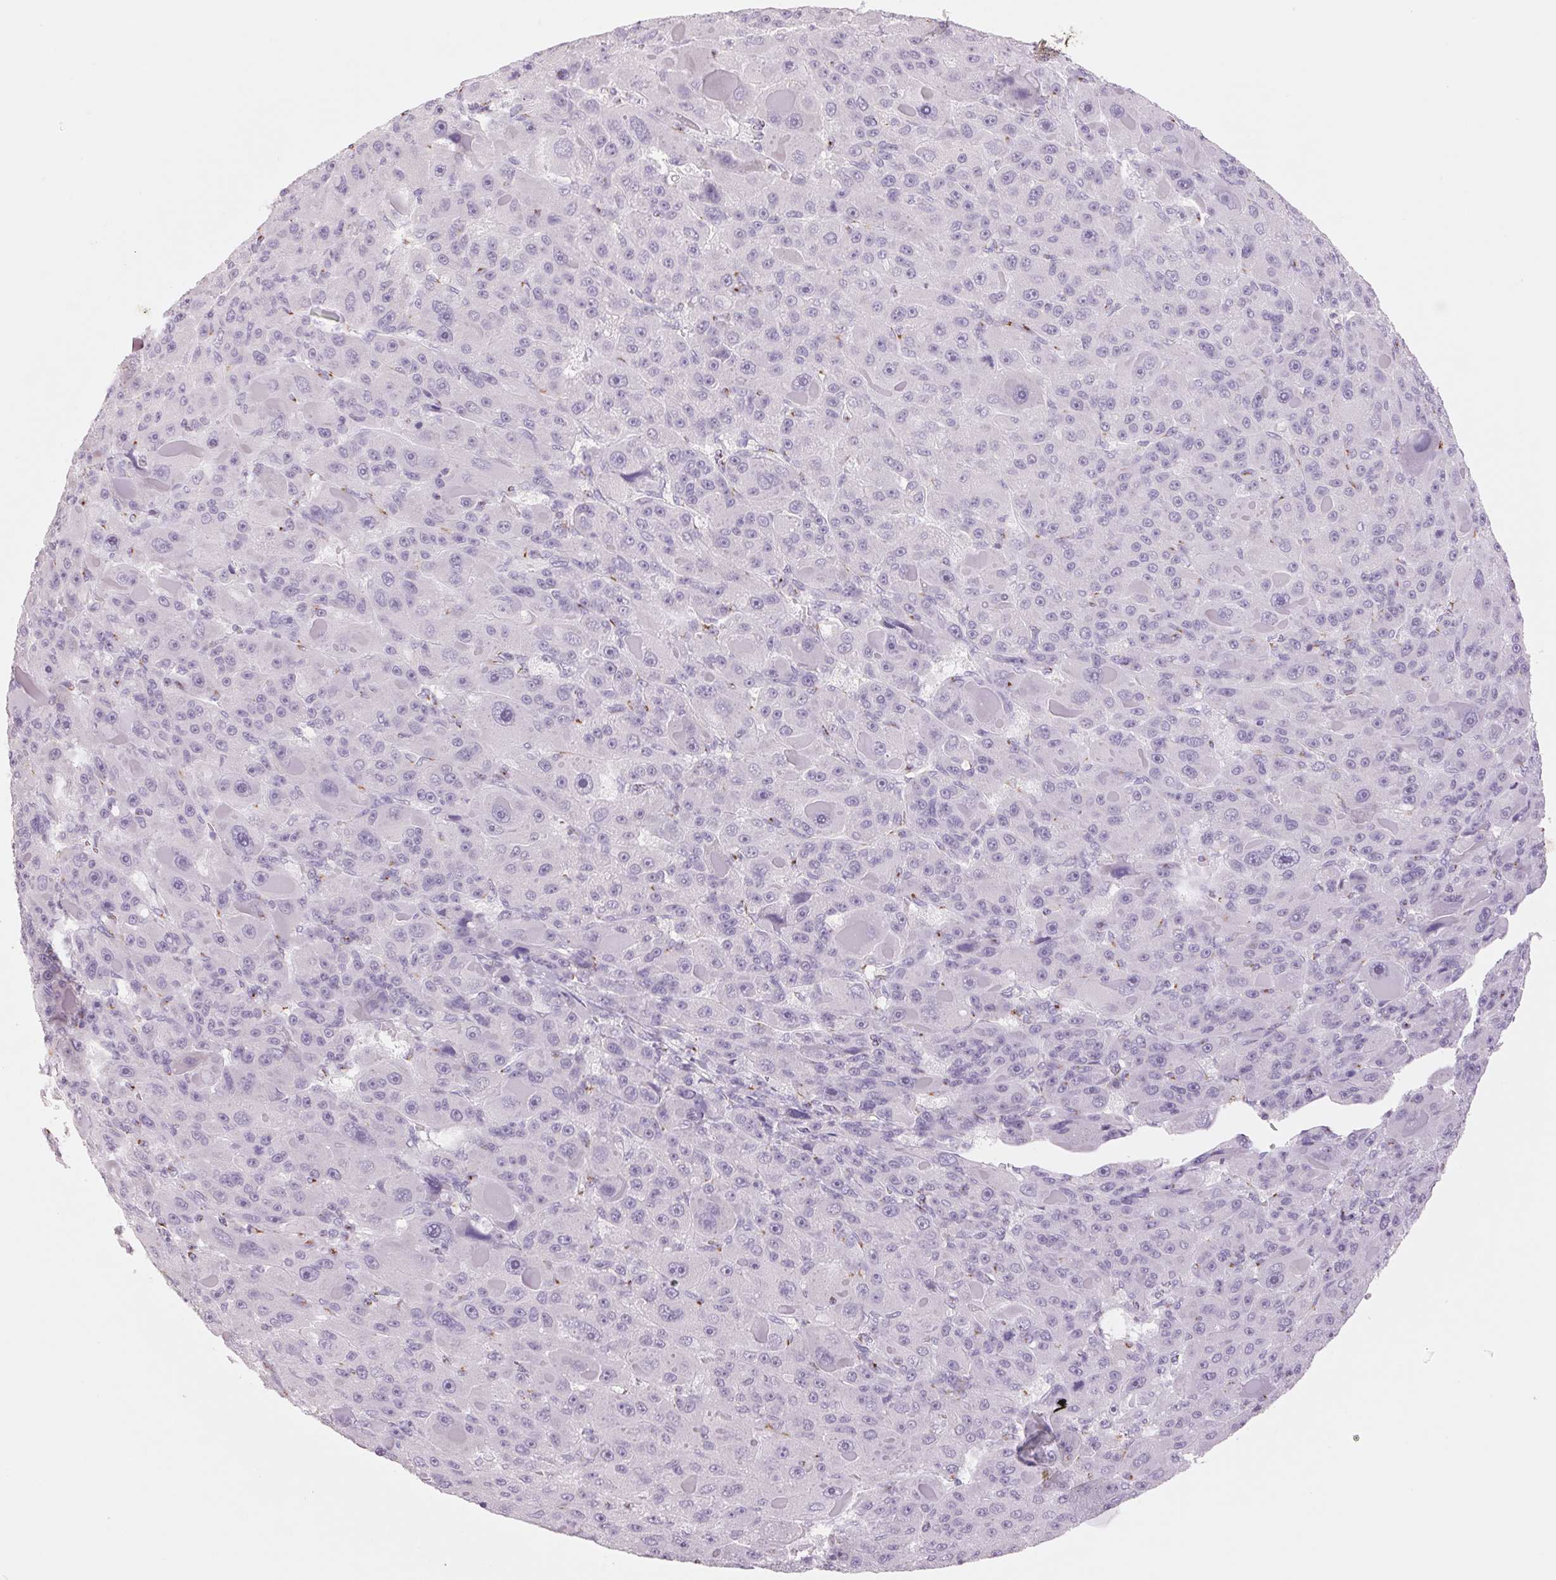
{"staining": {"intensity": "negative", "quantity": "none", "location": "none"}, "tissue": "liver cancer", "cell_type": "Tumor cells", "image_type": "cancer", "snomed": [{"axis": "morphology", "description": "Carcinoma, Hepatocellular, NOS"}, {"axis": "topography", "description": "Liver"}], "caption": "IHC image of neoplastic tissue: human liver cancer (hepatocellular carcinoma) stained with DAB (3,3'-diaminobenzidine) exhibits no significant protein positivity in tumor cells. (DAB immunohistochemistry, high magnification).", "gene": "GALNT7", "patient": {"sex": "male", "age": 76}}